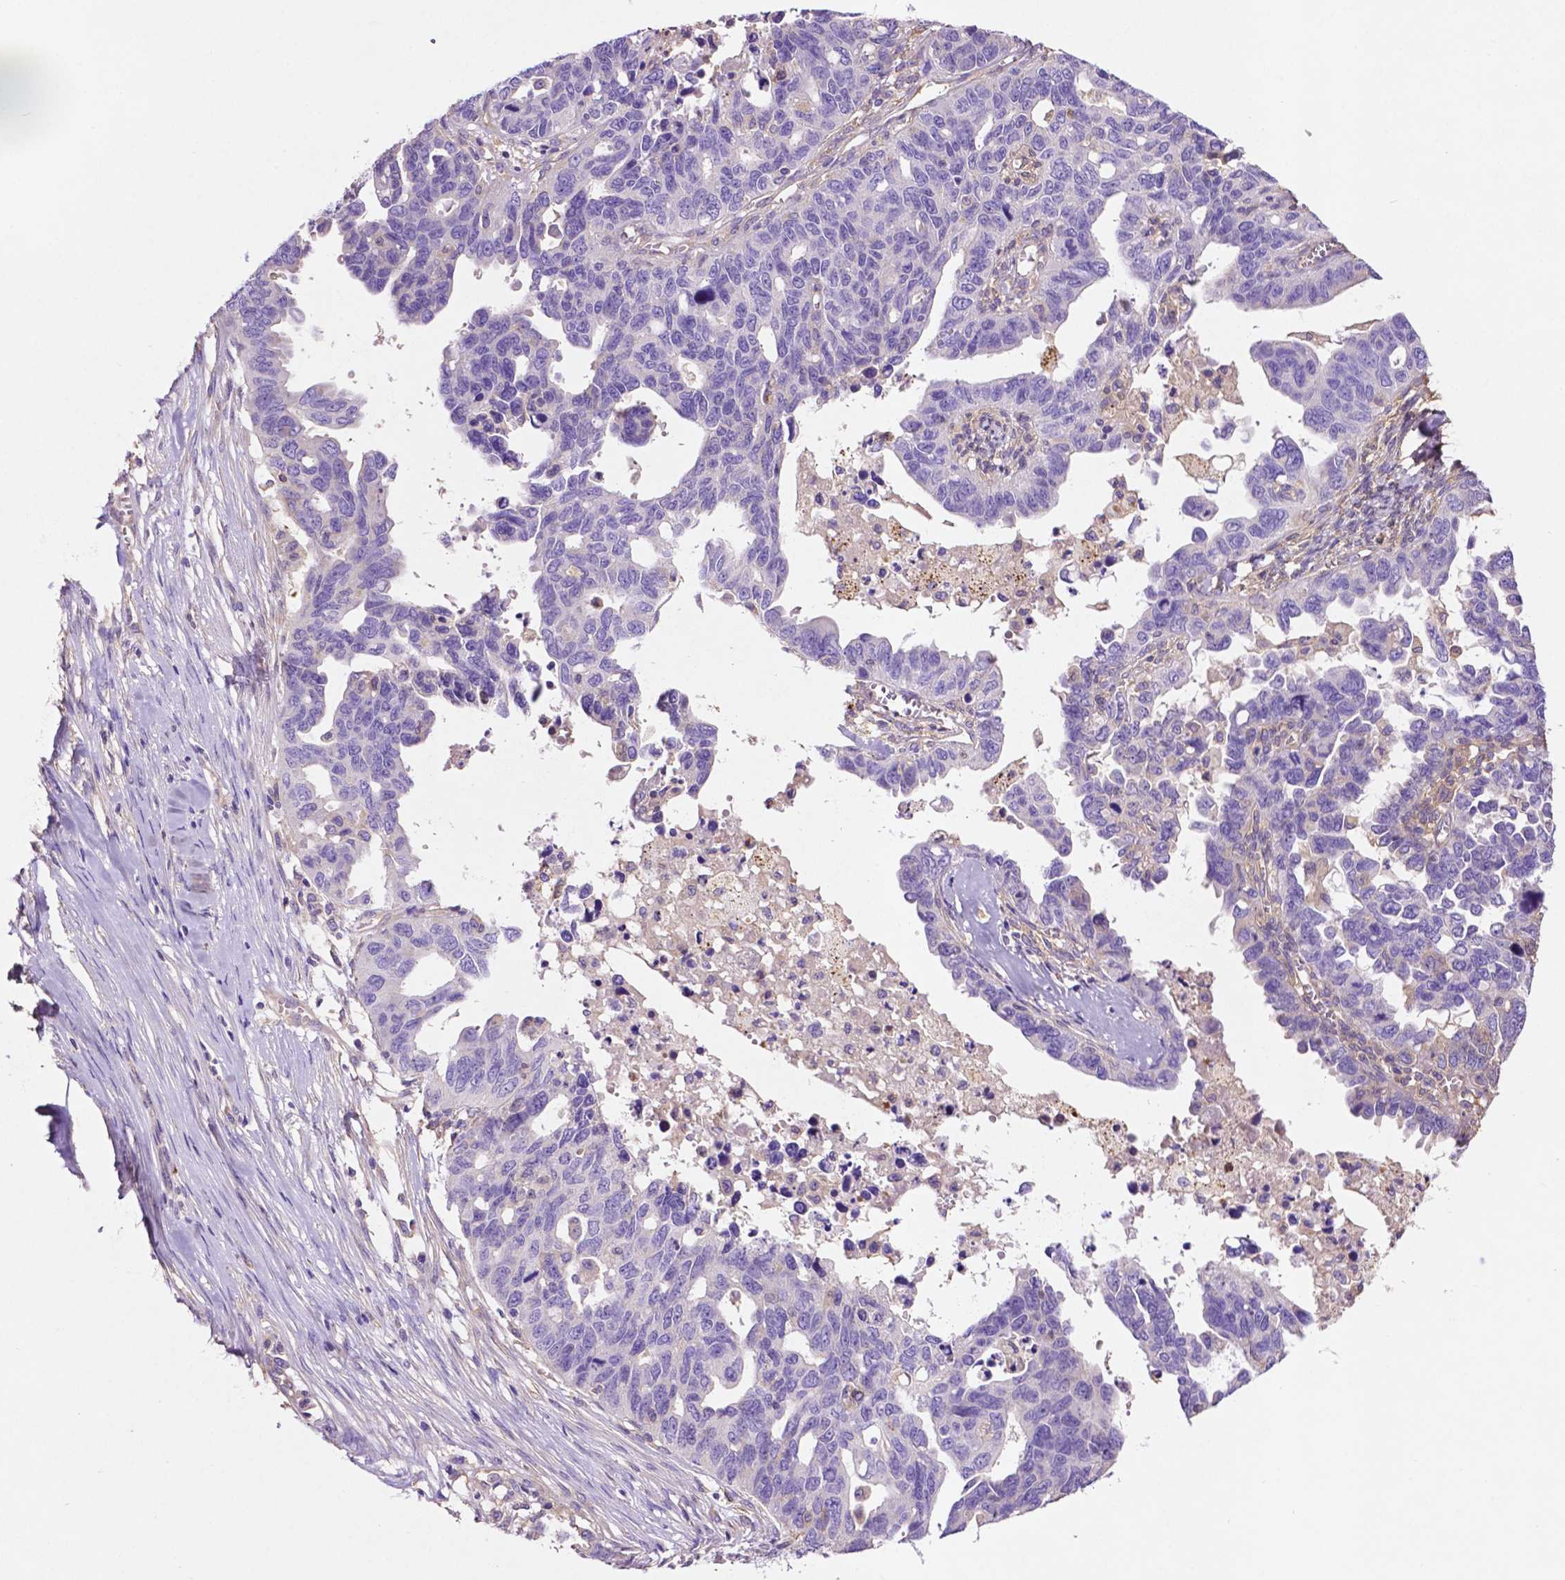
{"staining": {"intensity": "negative", "quantity": "none", "location": "none"}, "tissue": "ovarian cancer", "cell_type": "Tumor cells", "image_type": "cancer", "snomed": [{"axis": "morphology", "description": "Cystadenocarcinoma, serous, NOS"}, {"axis": "topography", "description": "Ovary"}], "caption": "IHC of ovarian cancer (serous cystadenocarcinoma) displays no expression in tumor cells.", "gene": "GDPD5", "patient": {"sex": "female", "age": 69}}